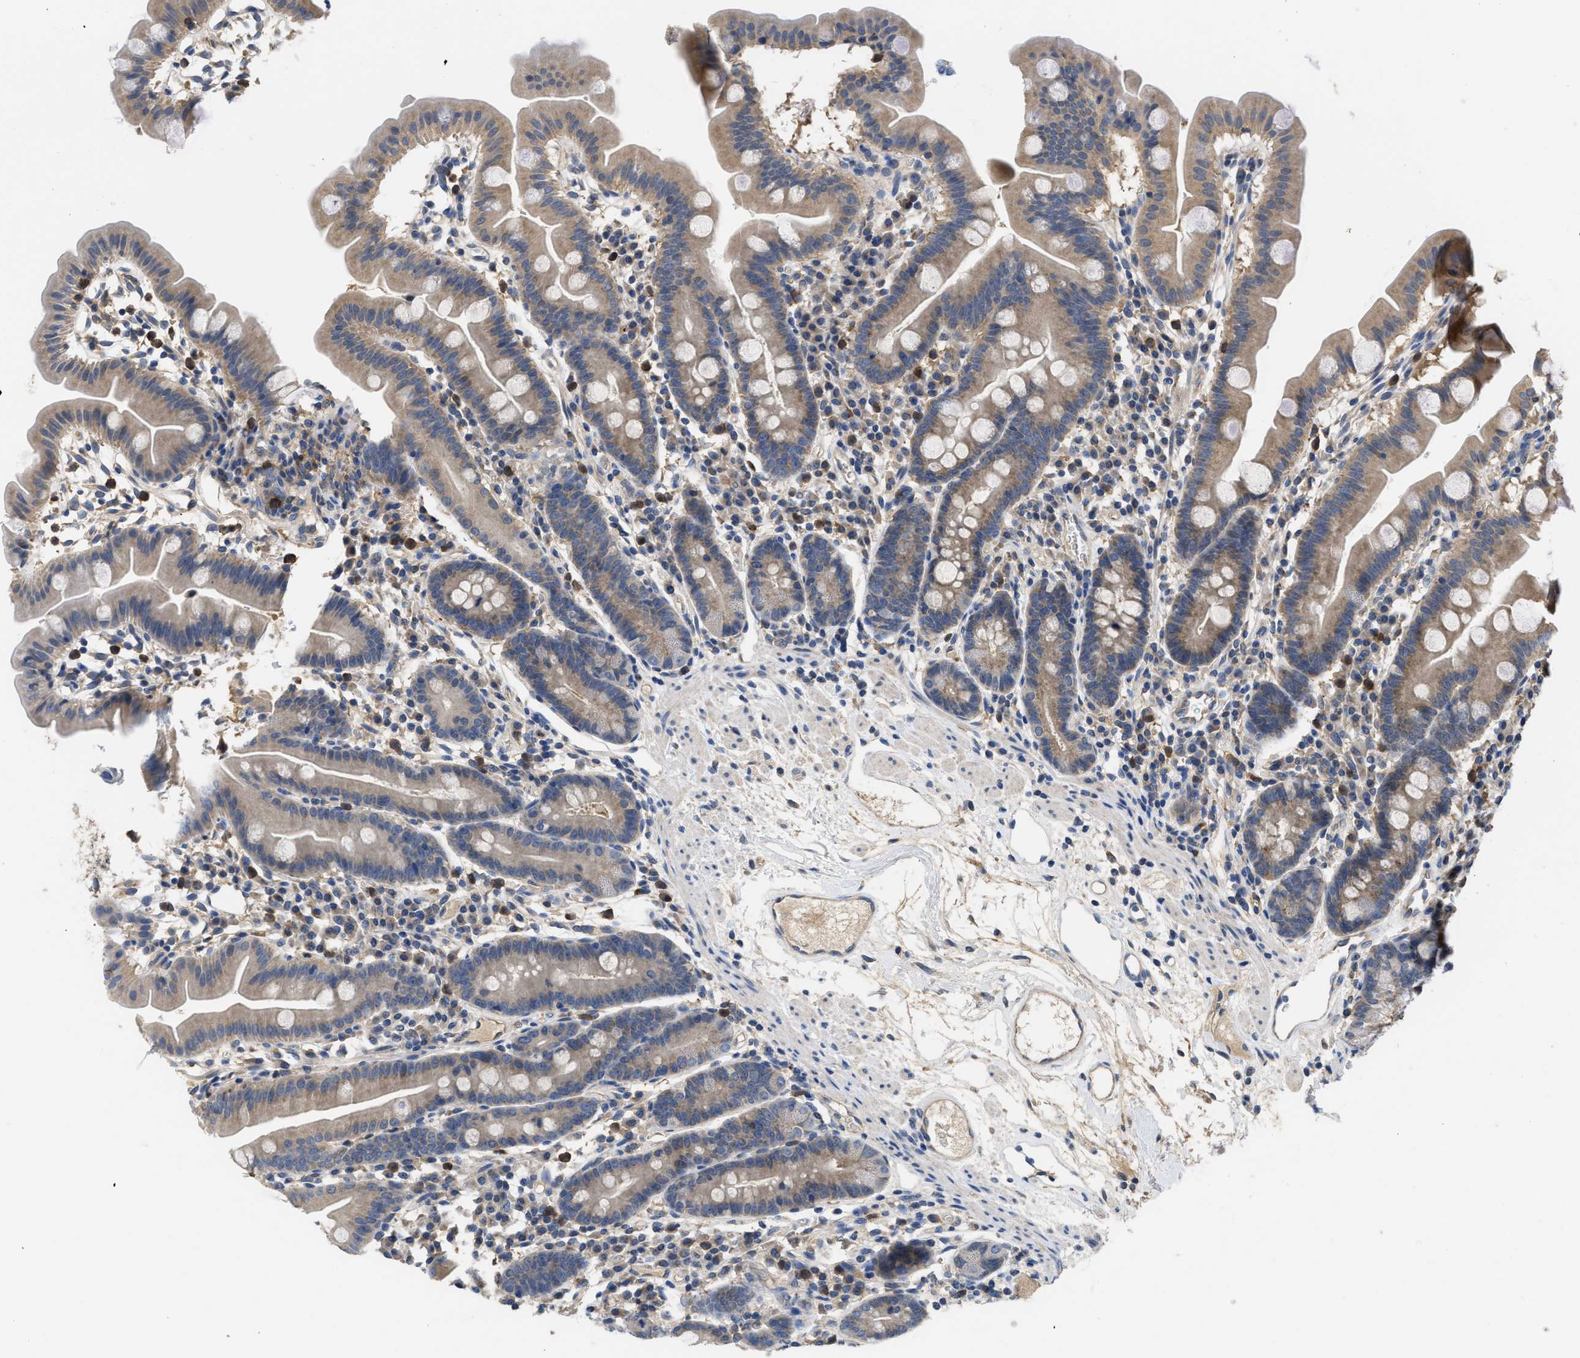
{"staining": {"intensity": "moderate", "quantity": "25%-75%", "location": "cytoplasmic/membranous"}, "tissue": "duodenum", "cell_type": "Glandular cells", "image_type": "normal", "snomed": [{"axis": "morphology", "description": "Normal tissue, NOS"}, {"axis": "topography", "description": "Duodenum"}], "caption": "Protein positivity by IHC displays moderate cytoplasmic/membranous staining in approximately 25%-75% of glandular cells in unremarkable duodenum.", "gene": "RNF216", "patient": {"sex": "male", "age": 50}}